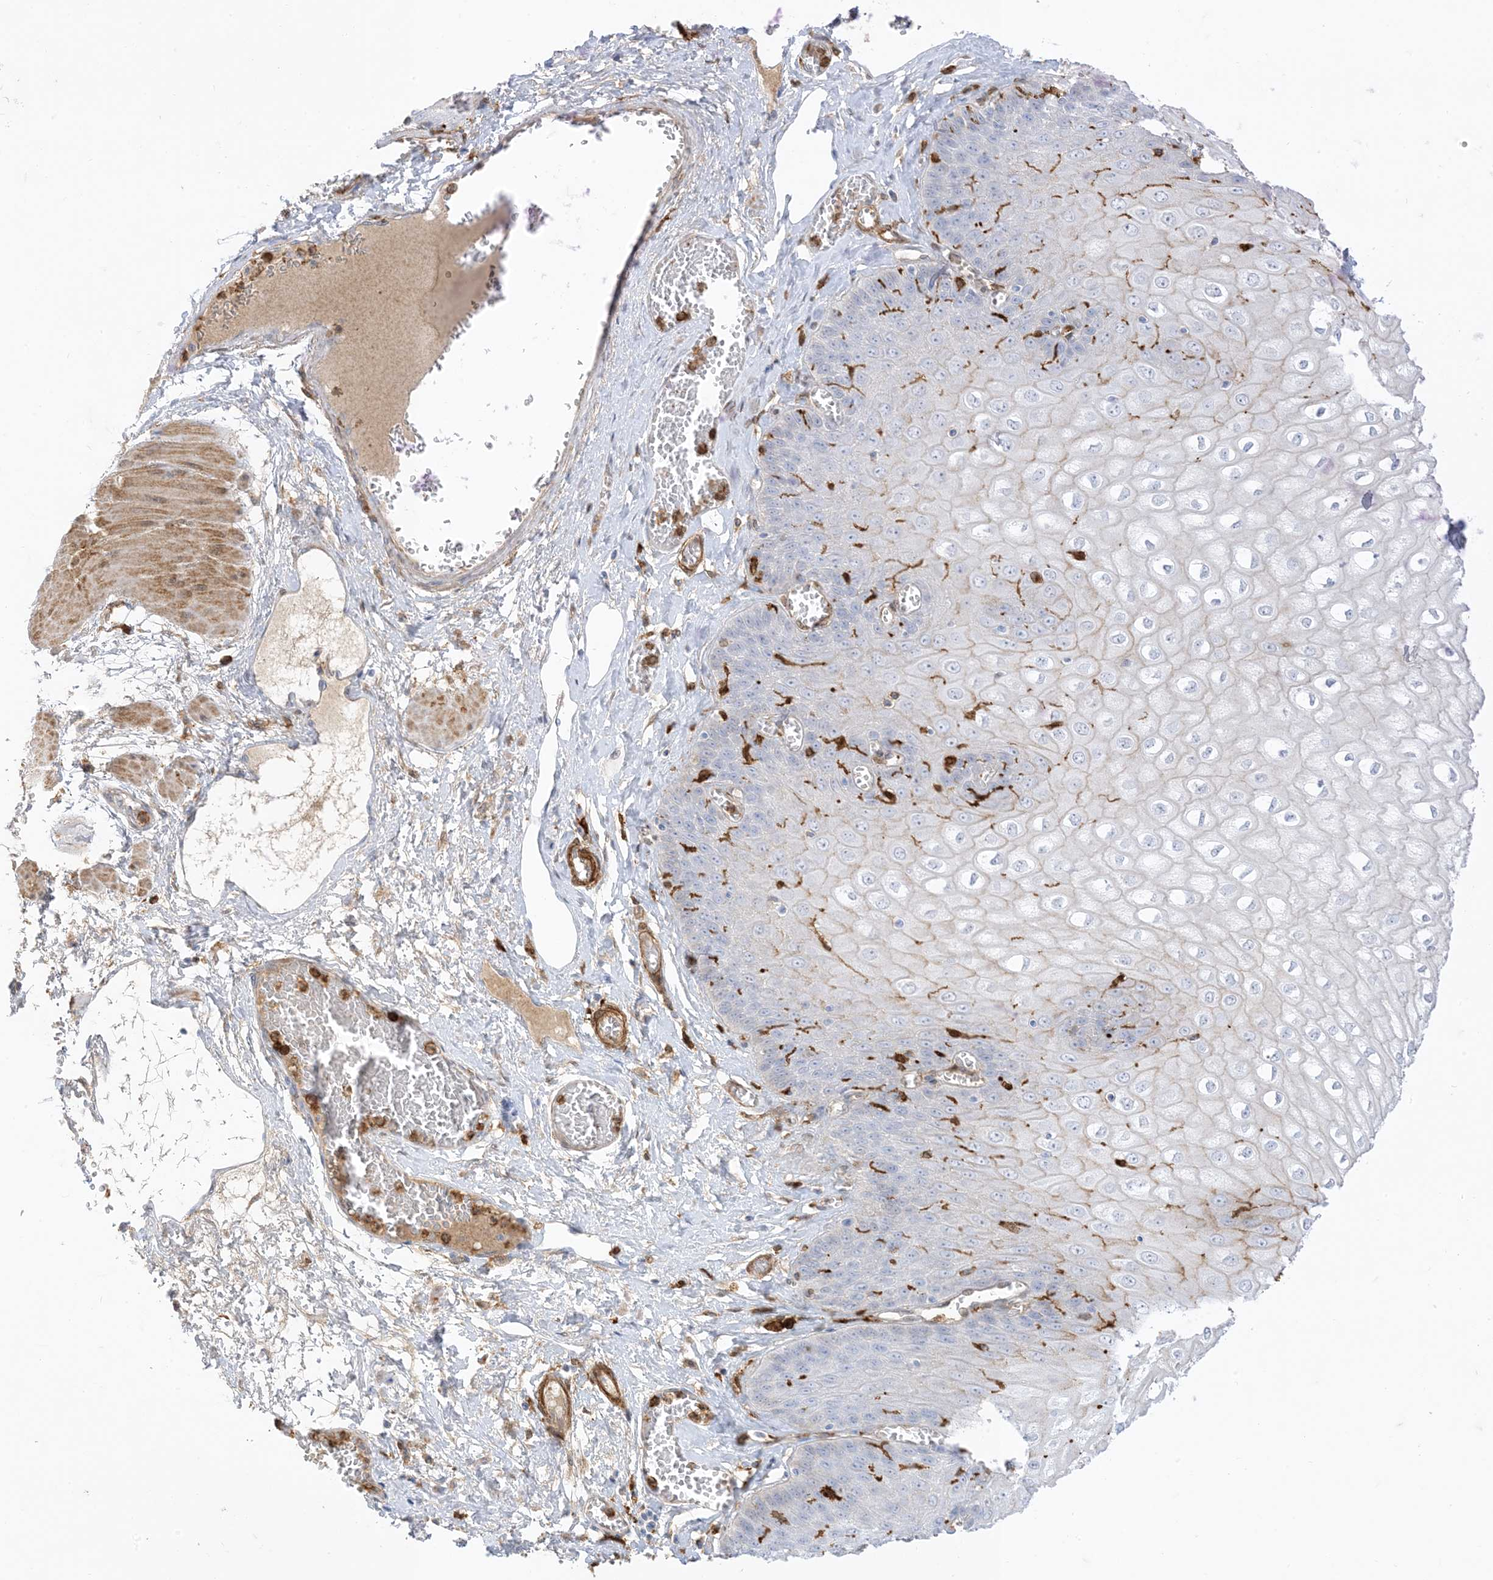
{"staining": {"intensity": "negative", "quantity": "none", "location": "none"}, "tissue": "esophagus", "cell_type": "Squamous epithelial cells", "image_type": "normal", "snomed": [{"axis": "morphology", "description": "Normal tissue, NOS"}, {"axis": "topography", "description": "Esophagus"}], "caption": "Esophagus was stained to show a protein in brown. There is no significant positivity in squamous epithelial cells. (DAB (3,3'-diaminobenzidine) immunohistochemistry (IHC) with hematoxylin counter stain).", "gene": "GSN", "patient": {"sex": "male", "age": 60}}